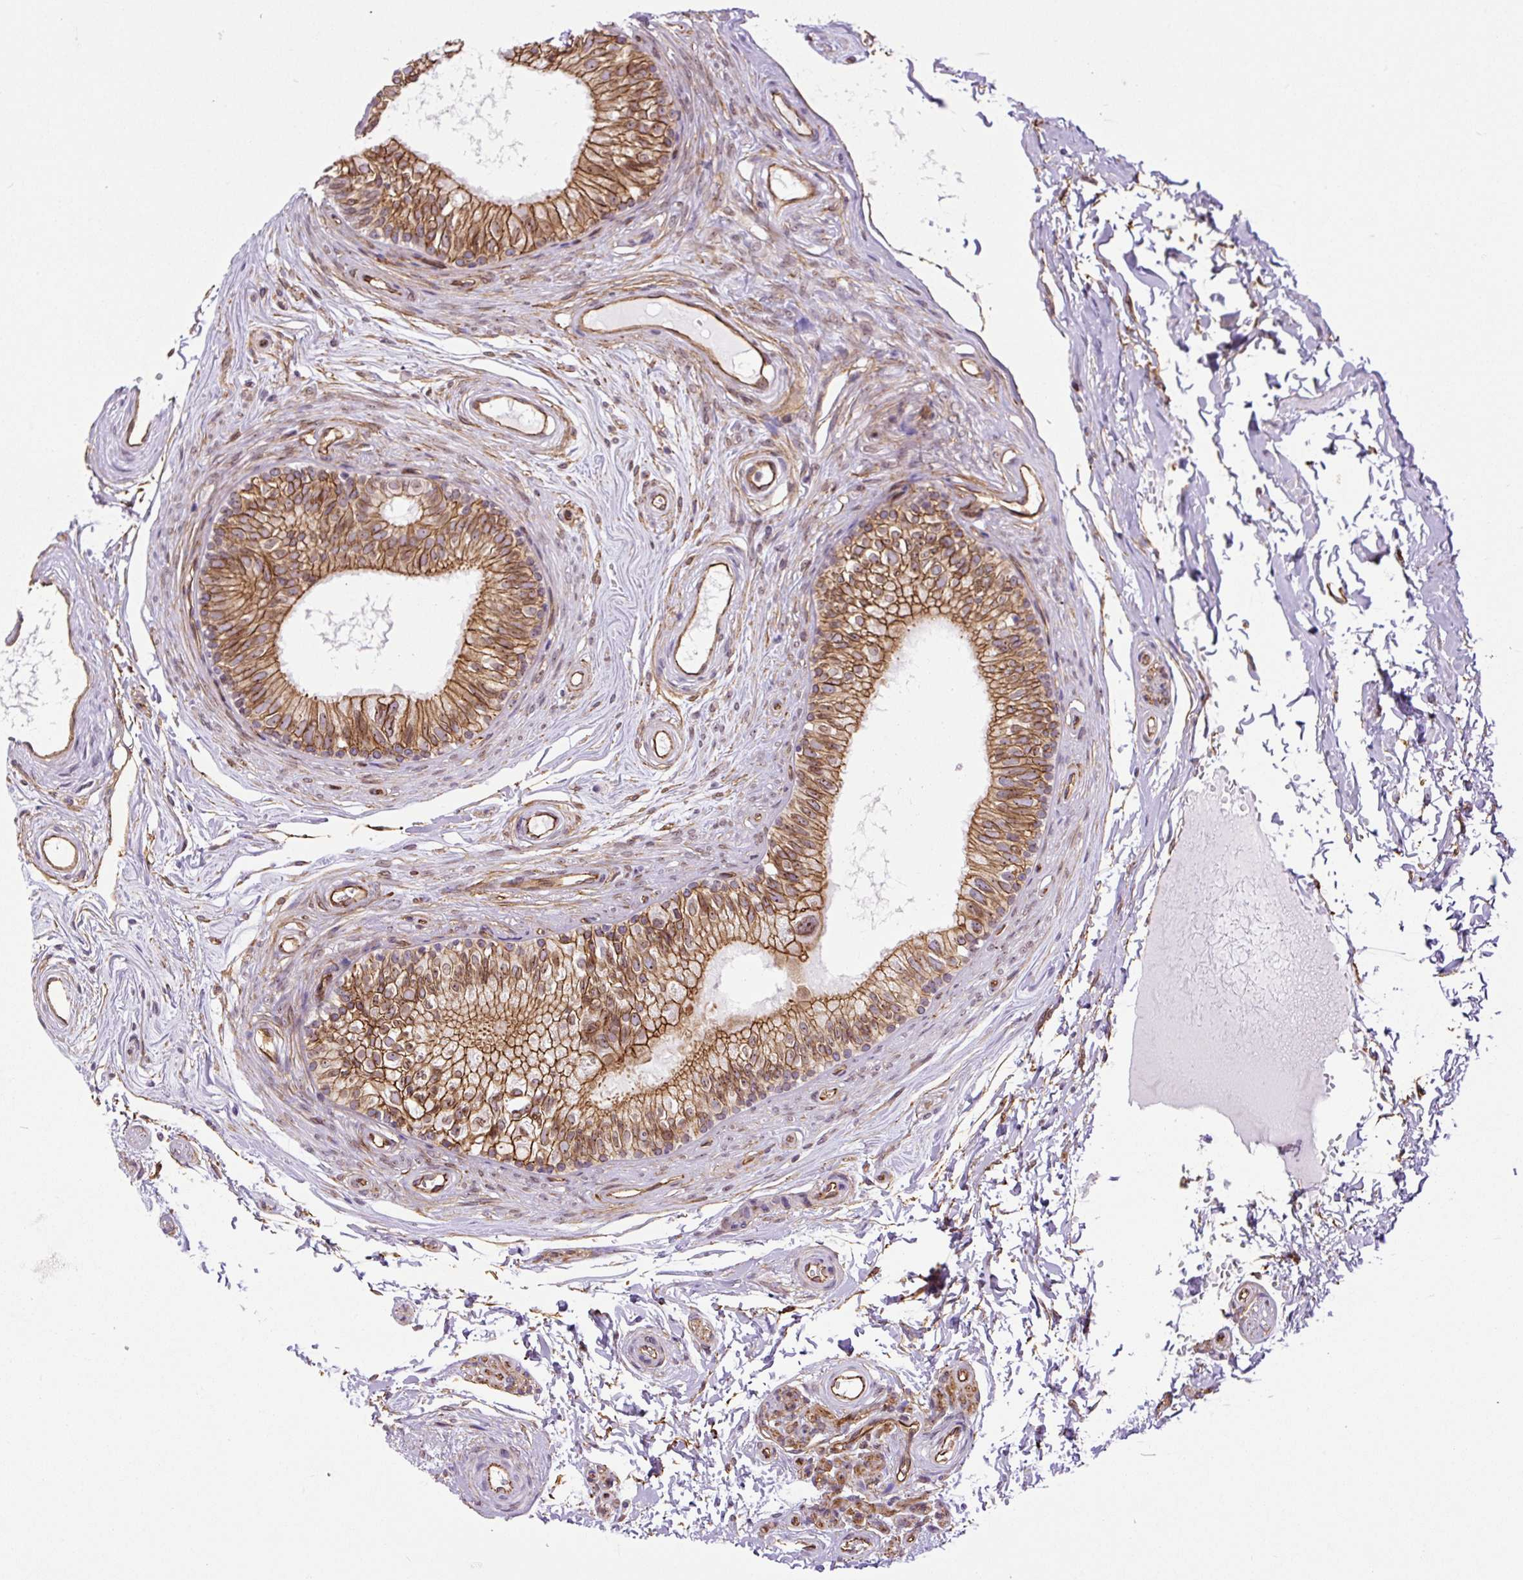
{"staining": {"intensity": "moderate", "quantity": ">75%", "location": "cytoplasmic/membranous,nuclear"}, "tissue": "epididymis", "cell_type": "Glandular cells", "image_type": "normal", "snomed": [{"axis": "morphology", "description": "Normal tissue, NOS"}, {"axis": "topography", "description": "Epididymis"}], "caption": "Epididymis stained with a brown dye reveals moderate cytoplasmic/membranous,nuclear positive expression in approximately >75% of glandular cells.", "gene": "MYO5C", "patient": {"sex": "male", "age": 45}}